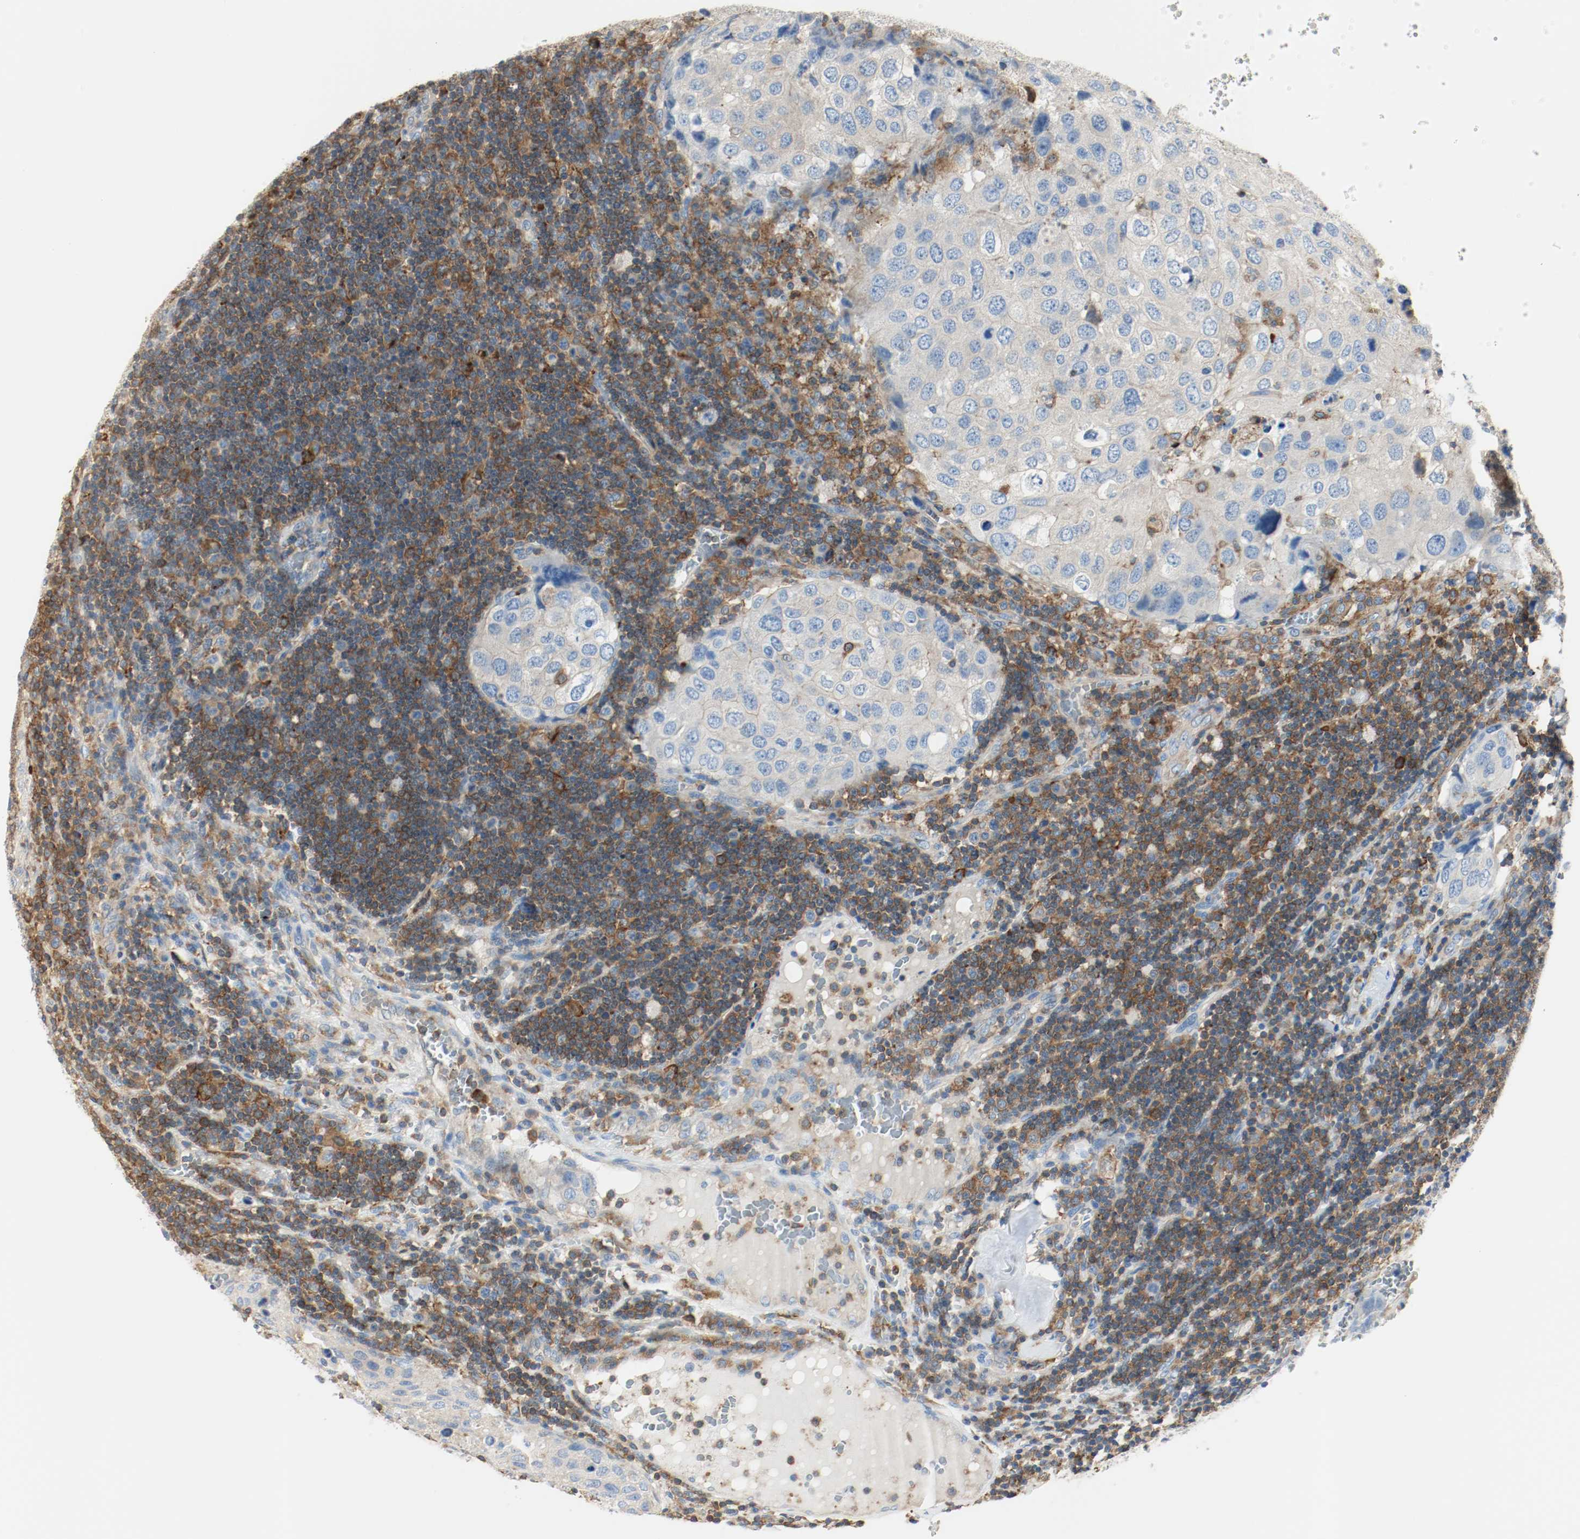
{"staining": {"intensity": "weak", "quantity": ">75%", "location": "cytoplasmic/membranous"}, "tissue": "urothelial cancer", "cell_type": "Tumor cells", "image_type": "cancer", "snomed": [{"axis": "morphology", "description": "Urothelial carcinoma, High grade"}, {"axis": "topography", "description": "Lymph node"}, {"axis": "topography", "description": "Urinary bladder"}], "caption": "Protein expression analysis of urothelial cancer displays weak cytoplasmic/membranous staining in approximately >75% of tumor cells.", "gene": "ARPC1B", "patient": {"sex": "male", "age": 51}}